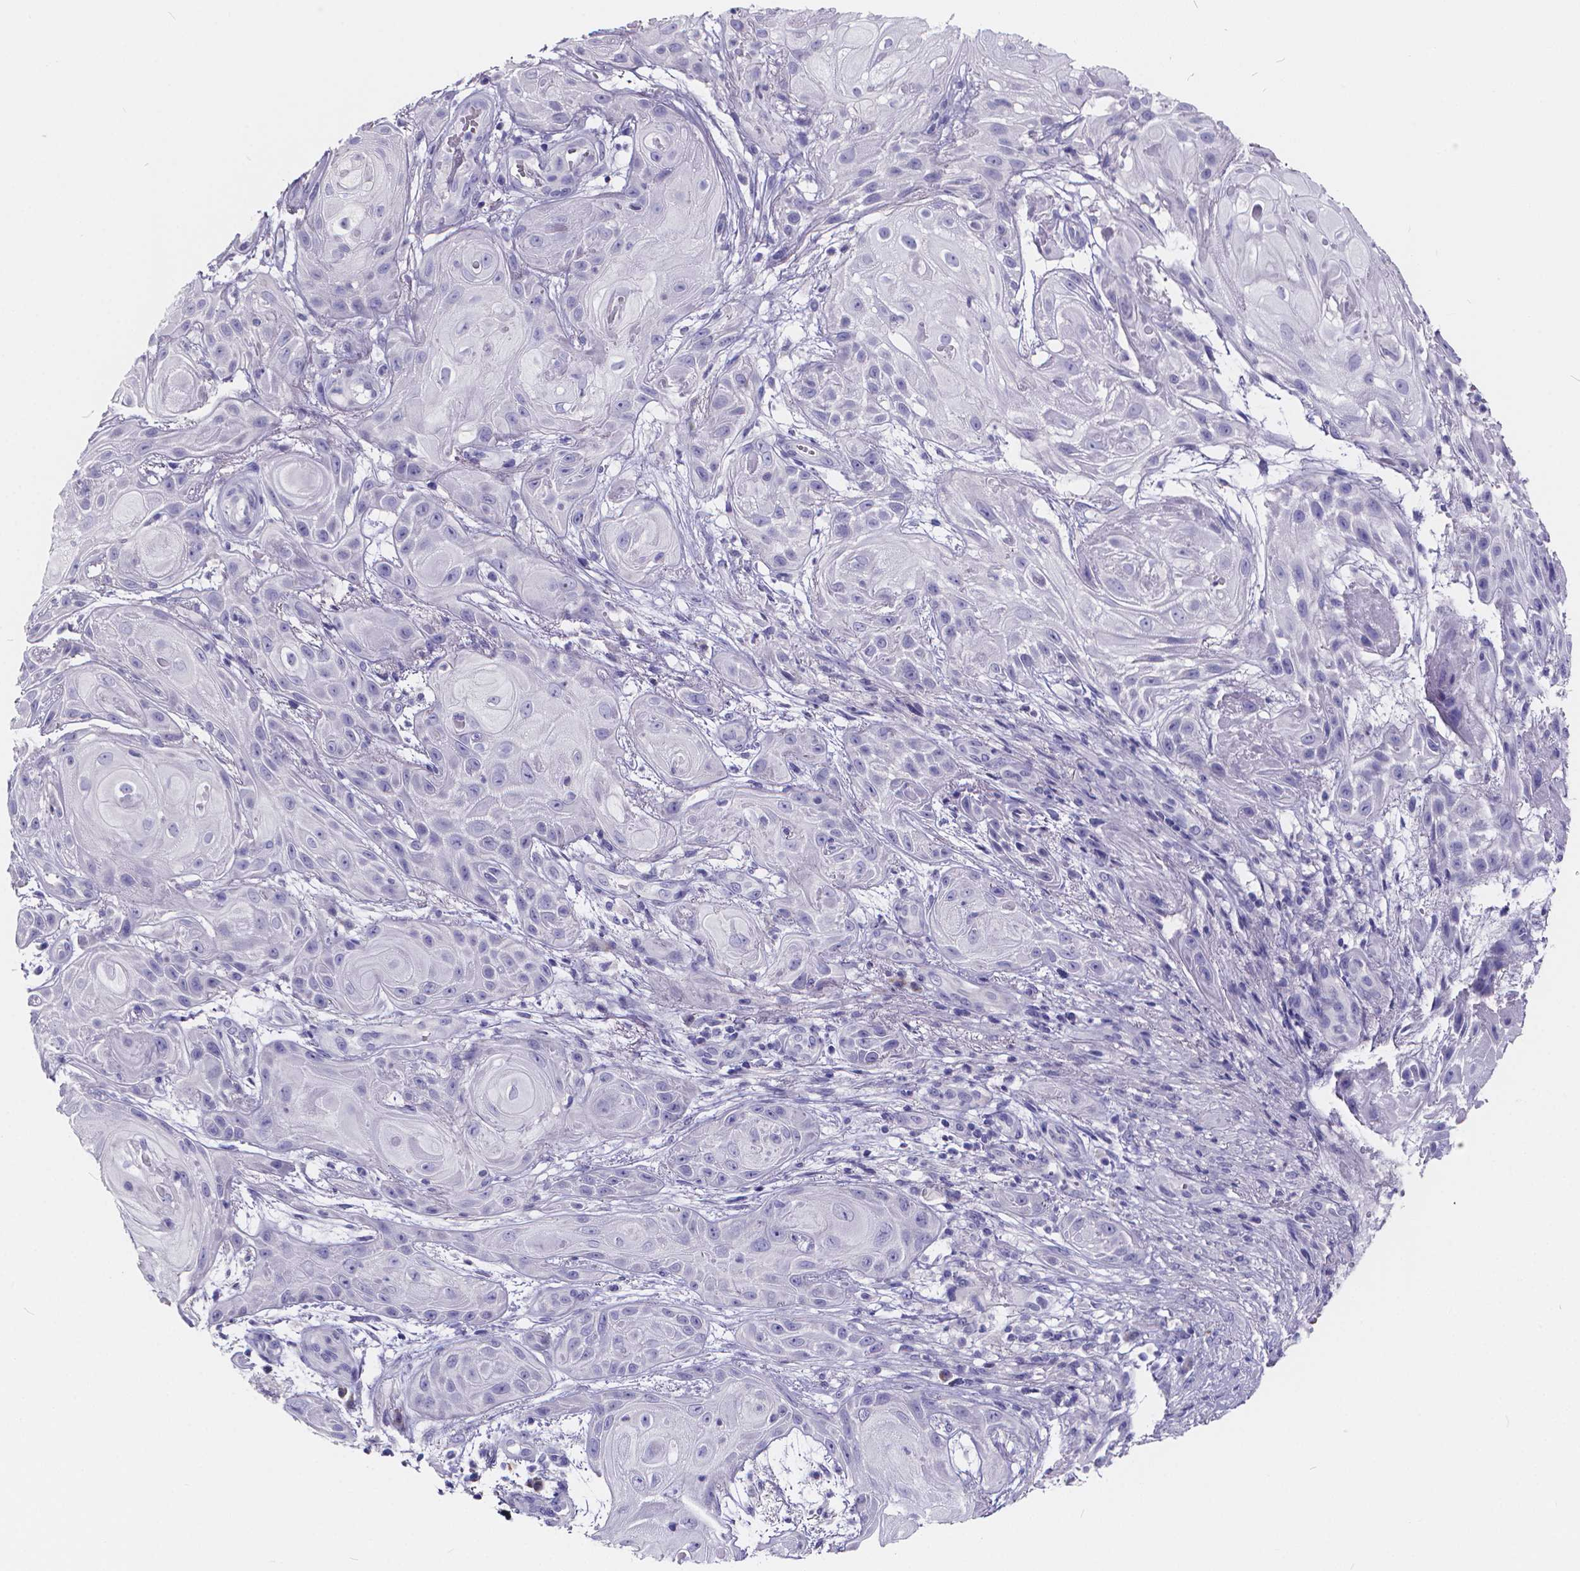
{"staining": {"intensity": "negative", "quantity": "none", "location": "none"}, "tissue": "skin cancer", "cell_type": "Tumor cells", "image_type": "cancer", "snomed": [{"axis": "morphology", "description": "Squamous cell carcinoma, NOS"}, {"axis": "topography", "description": "Skin"}], "caption": "Image shows no protein staining in tumor cells of skin squamous cell carcinoma tissue.", "gene": "SPEF2", "patient": {"sex": "male", "age": 62}}